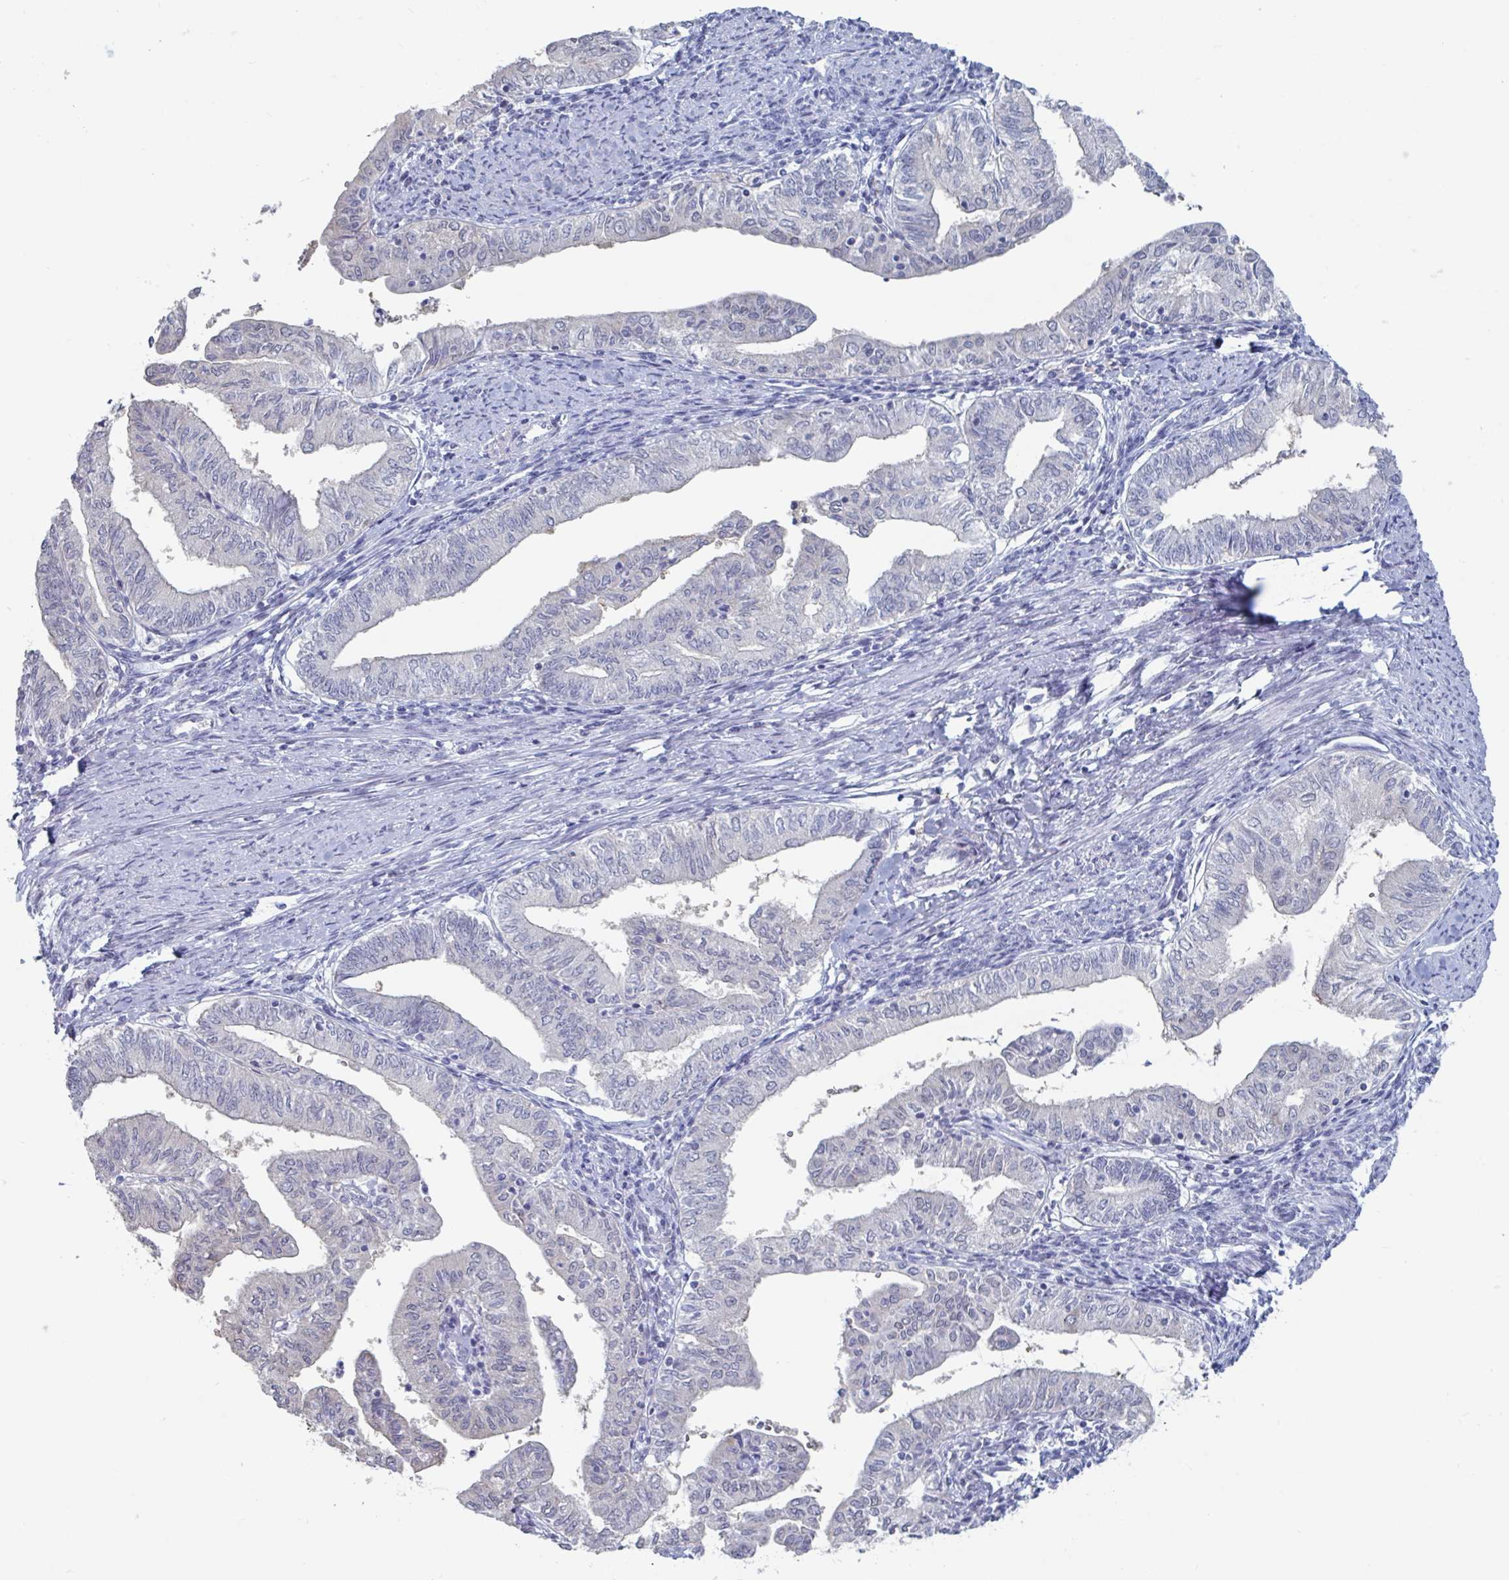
{"staining": {"intensity": "negative", "quantity": "none", "location": "none"}, "tissue": "endometrial cancer", "cell_type": "Tumor cells", "image_type": "cancer", "snomed": [{"axis": "morphology", "description": "Adenocarcinoma, NOS"}, {"axis": "topography", "description": "Endometrium"}], "caption": "Tumor cells show no significant protein positivity in adenocarcinoma (endometrial).", "gene": "FOXA1", "patient": {"sex": "female", "age": 66}}